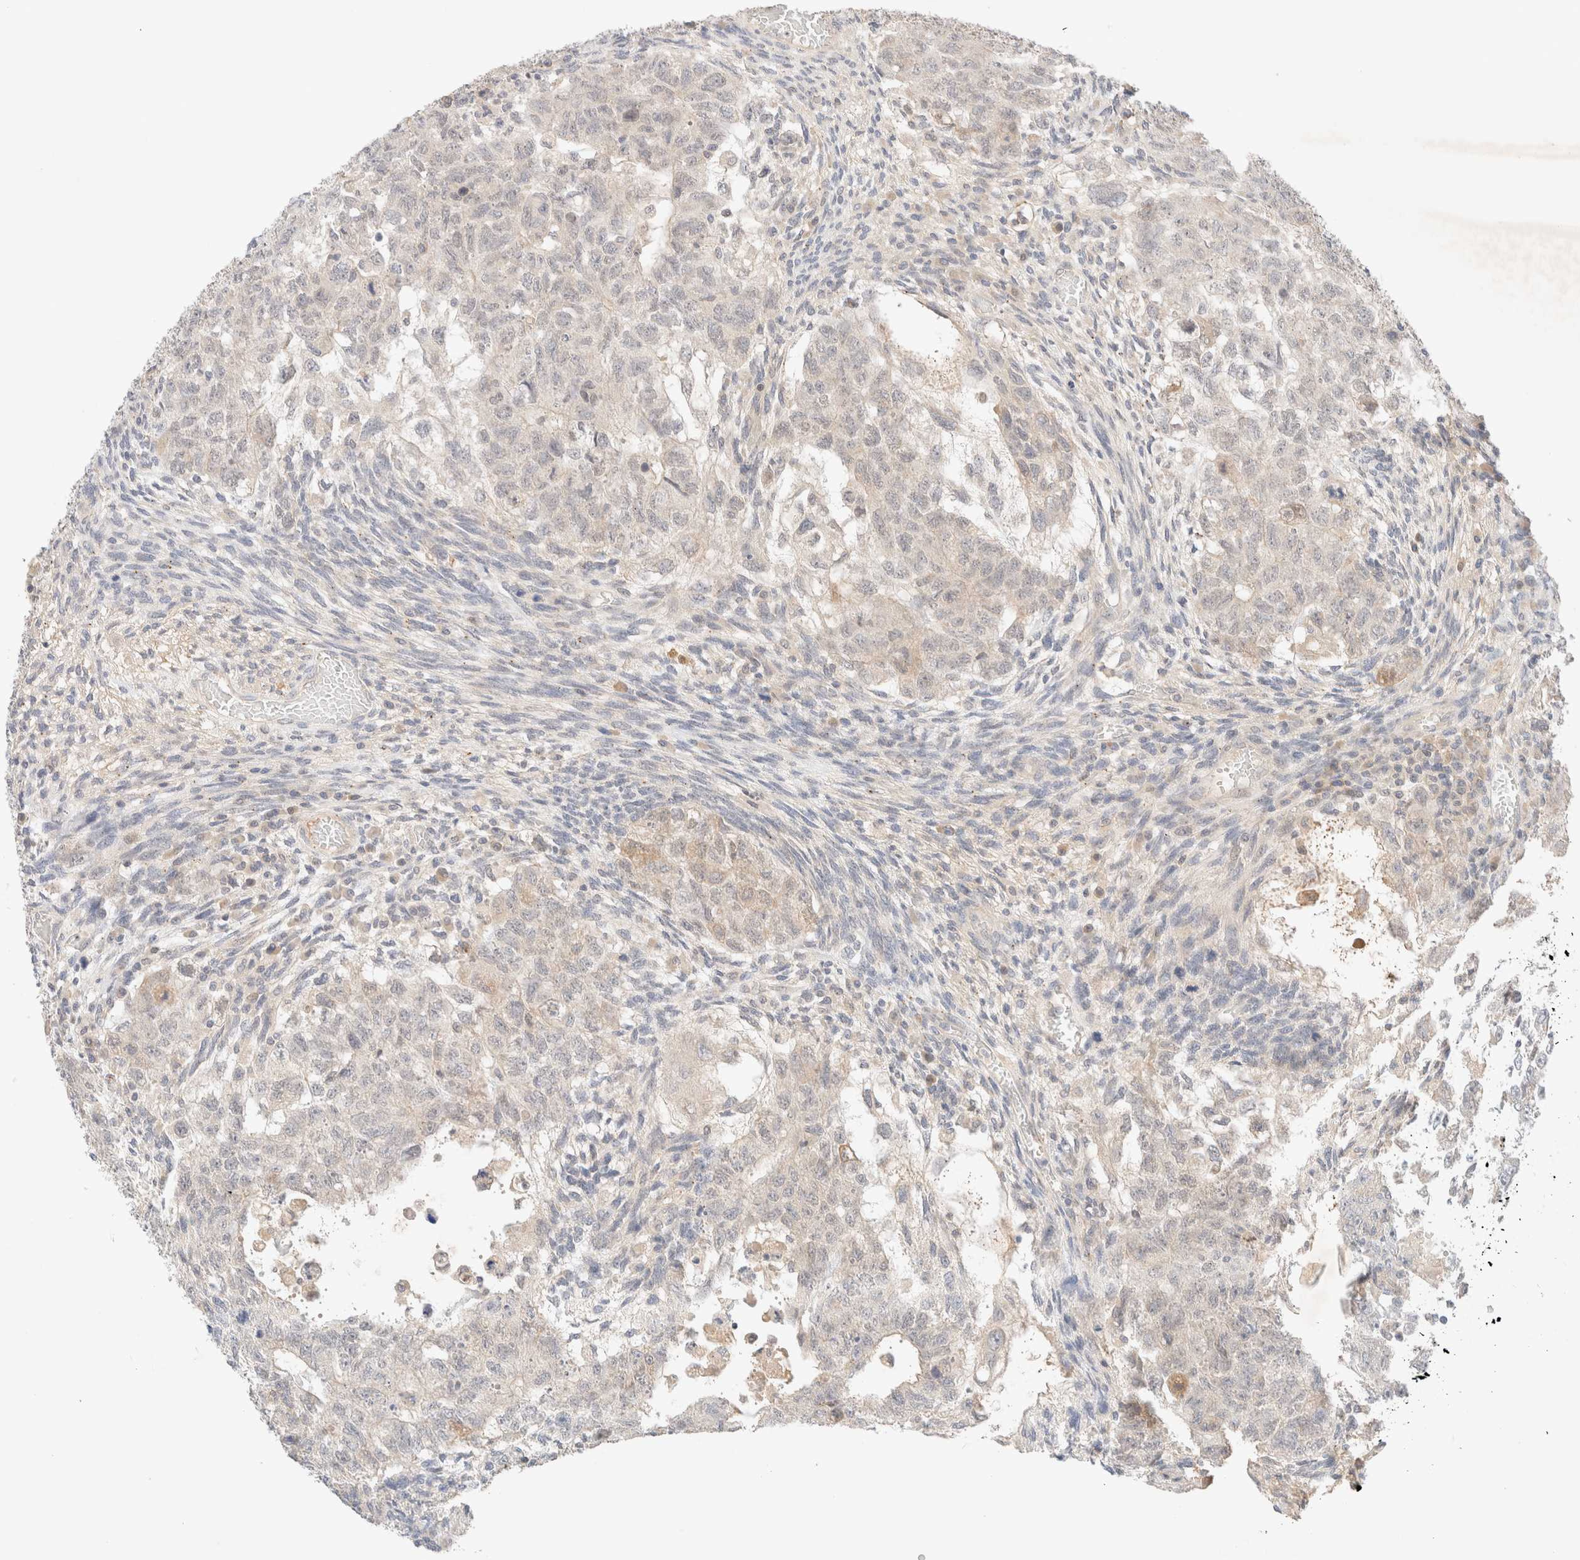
{"staining": {"intensity": "weak", "quantity": "<25%", "location": "cytoplasmic/membranous"}, "tissue": "testis cancer", "cell_type": "Tumor cells", "image_type": "cancer", "snomed": [{"axis": "morphology", "description": "Normal tissue, NOS"}, {"axis": "morphology", "description": "Carcinoma, Embryonal, NOS"}, {"axis": "topography", "description": "Testis"}], "caption": "Photomicrograph shows no significant protein expression in tumor cells of testis cancer (embryonal carcinoma).", "gene": "SARM1", "patient": {"sex": "male", "age": 36}}